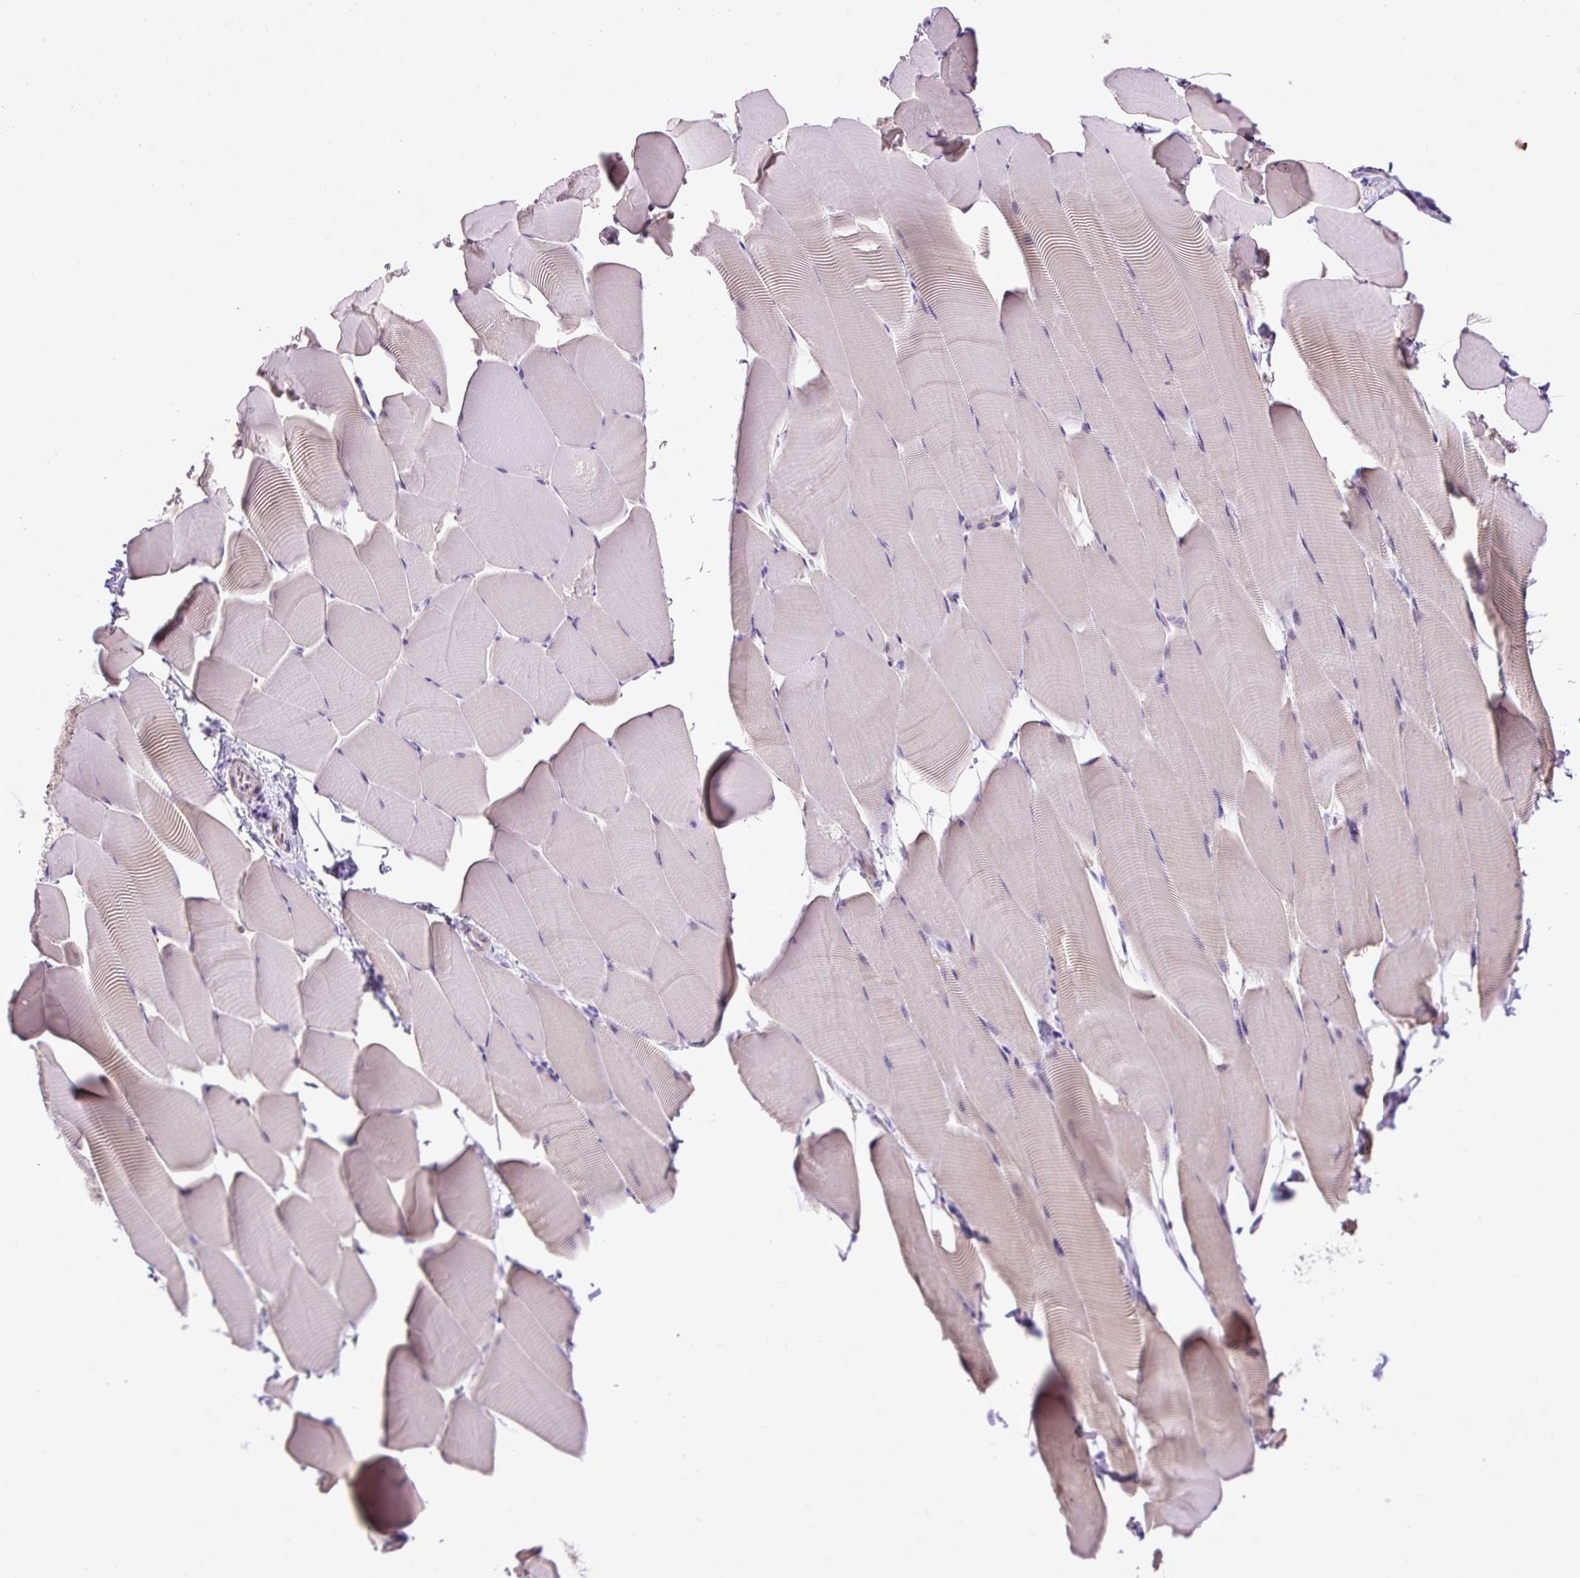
{"staining": {"intensity": "weak", "quantity": "<25%", "location": "cytoplasmic/membranous"}, "tissue": "skeletal muscle", "cell_type": "Myocytes", "image_type": "normal", "snomed": [{"axis": "morphology", "description": "Normal tissue, NOS"}, {"axis": "topography", "description": "Skeletal muscle"}], "caption": "Micrograph shows no significant protein staining in myocytes of benign skeletal muscle. (DAB (3,3'-diaminobenzidine) immunohistochemistry (IHC) visualized using brightfield microscopy, high magnification).", "gene": "CXCL13", "patient": {"sex": "male", "age": 25}}